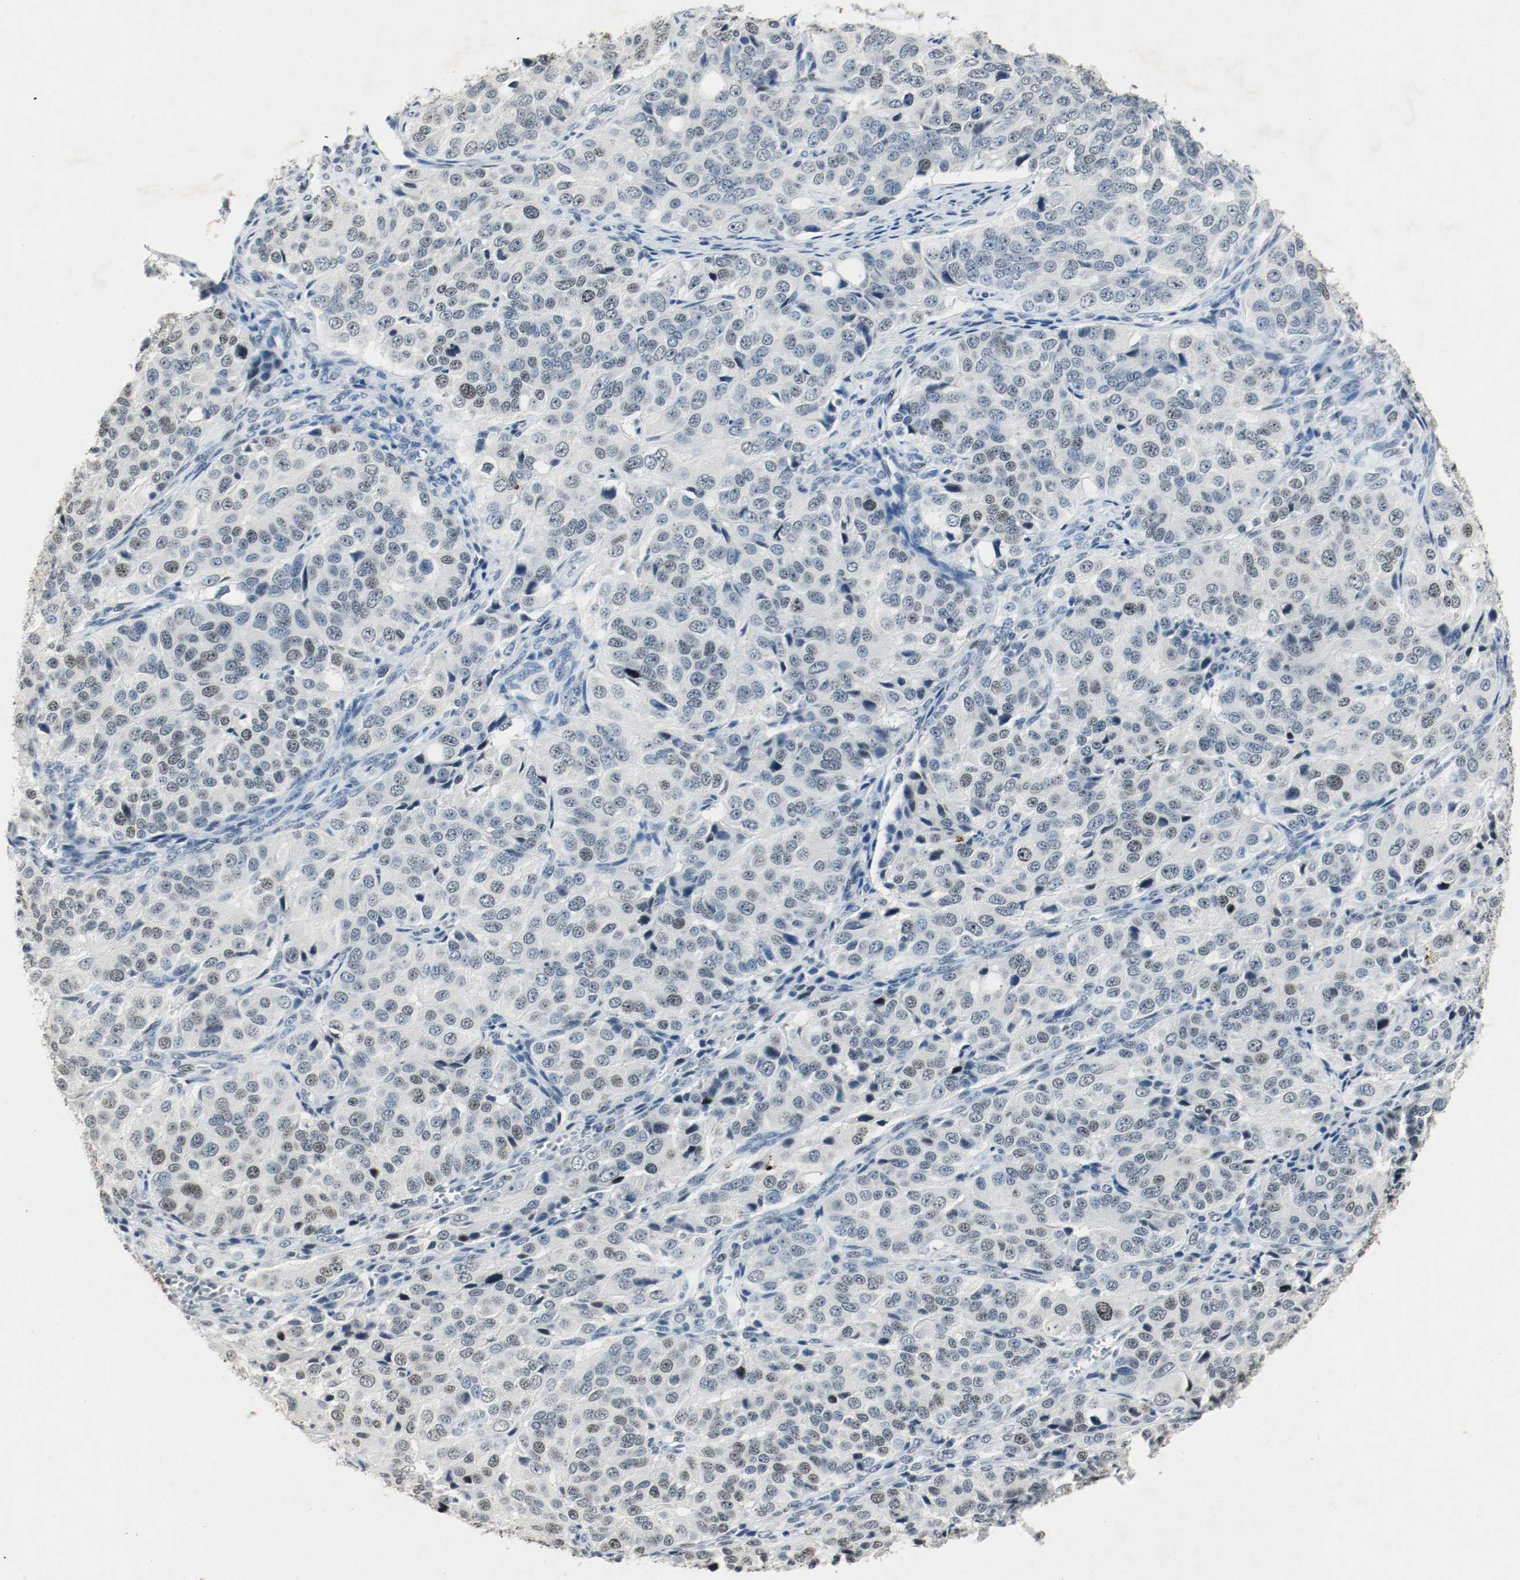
{"staining": {"intensity": "weak", "quantity": "25%-75%", "location": "nuclear"}, "tissue": "ovarian cancer", "cell_type": "Tumor cells", "image_type": "cancer", "snomed": [{"axis": "morphology", "description": "Carcinoma, endometroid"}, {"axis": "topography", "description": "Ovary"}], "caption": "A brown stain shows weak nuclear expression of a protein in human ovarian endometroid carcinoma tumor cells.", "gene": "DNMT1", "patient": {"sex": "female", "age": 51}}